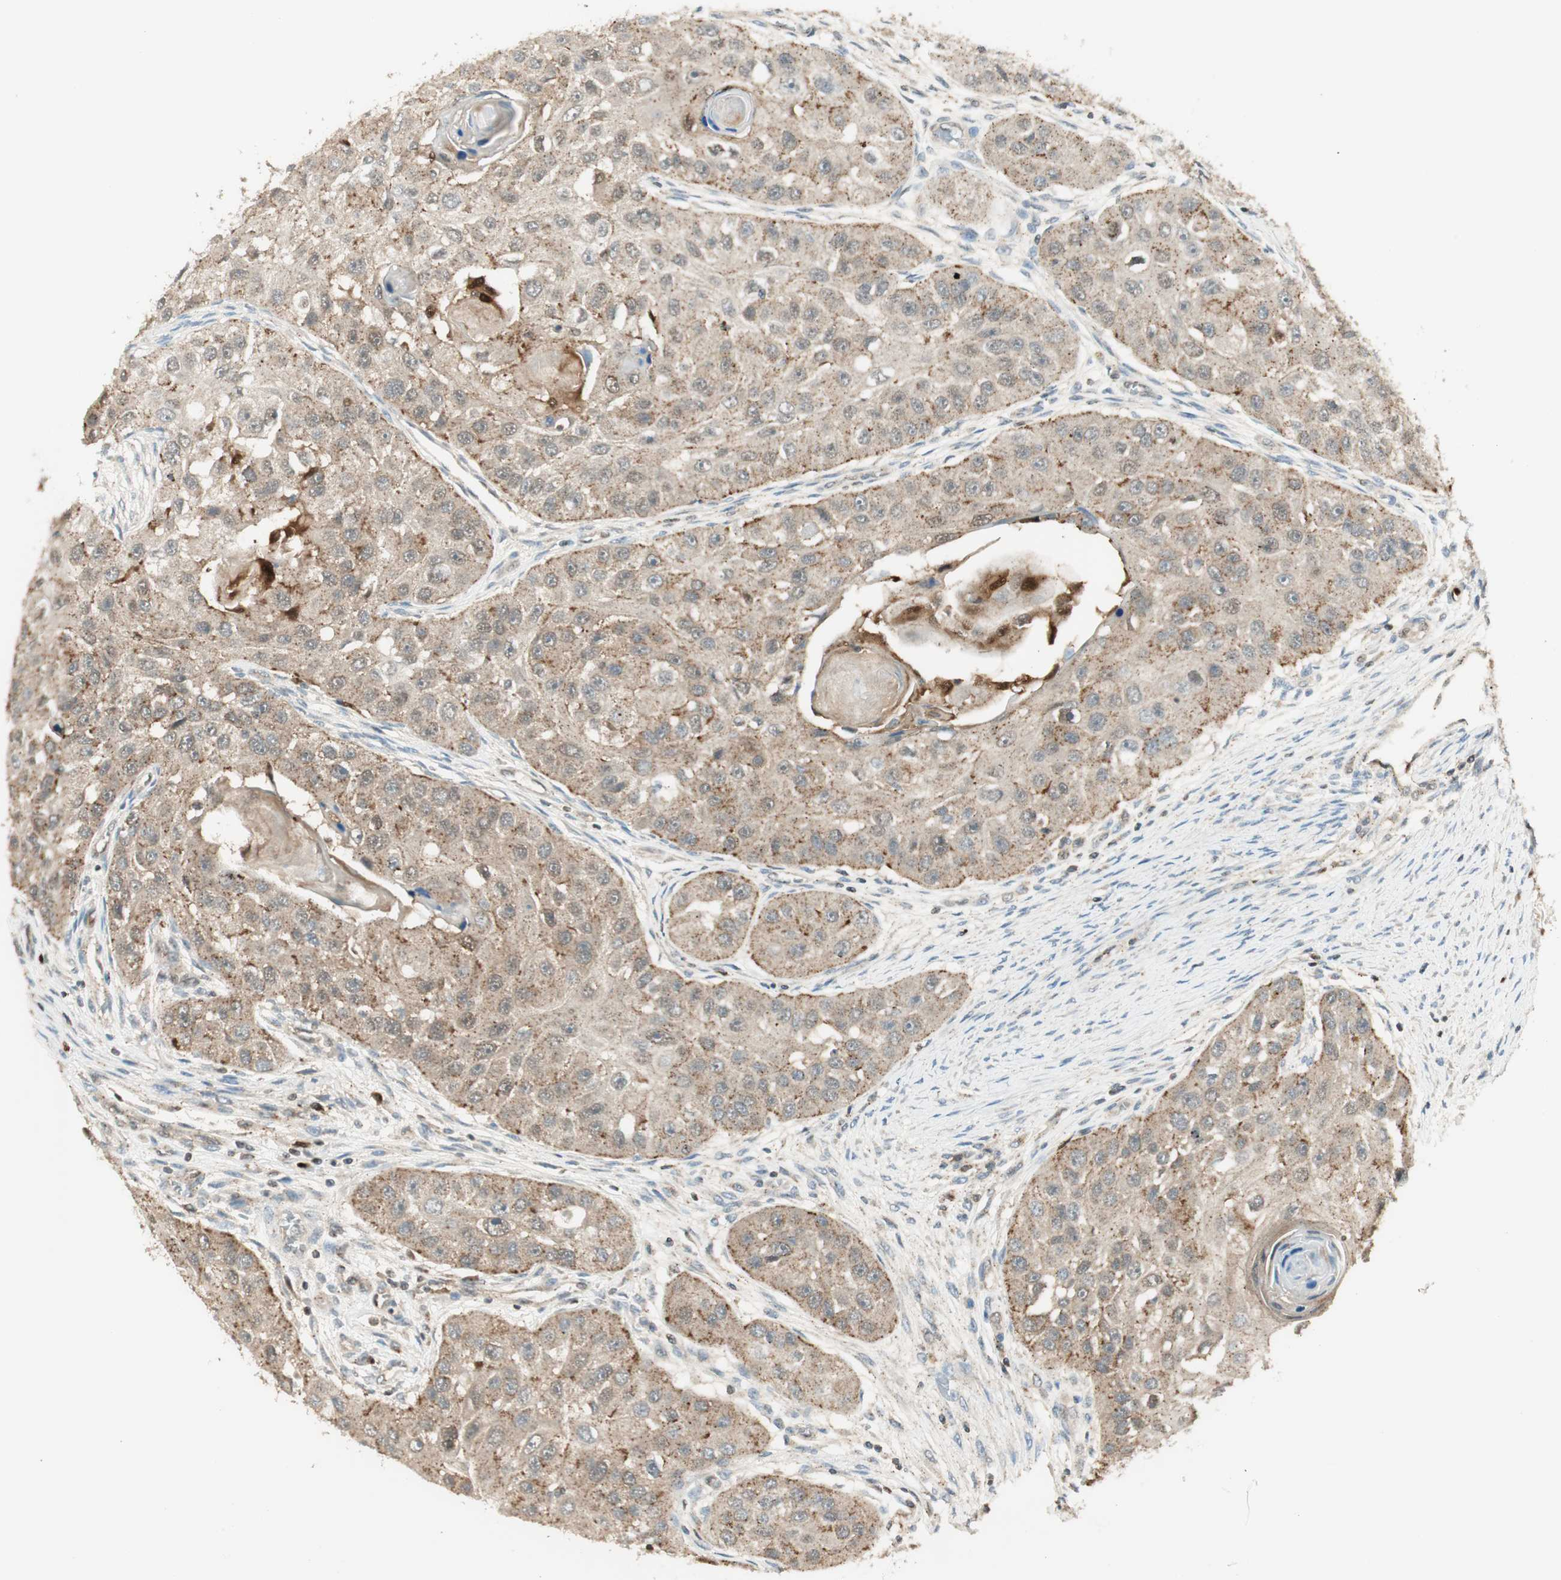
{"staining": {"intensity": "moderate", "quantity": "<25%", "location": "none"}, "tissue": "head and neck cancer", "cell_type": "Tumor cells", "image_type": "cancer", "snomed": [{"axis": "morphology", "description": "Normal tissue, NOS"}, {"axis": "morphology", "description": "Squamous cell carcinoma, NOS"}, {"axis": "topography", "description": "Skeletal muscle"}, {"axis": "topography", "description": "Head-Neck"}], "caption": "High-magnification brightfield microscopy of head and neck cancer stained with DAB (3,3'-diaminobenzidine) (brown) and counterstained with hematoxylin (blue). tumor cells exhibit moderate None staining is appreciated in about<25% of cells.", "gene": "LTA4H", "patient": {"sex": "male", "age": 51}}